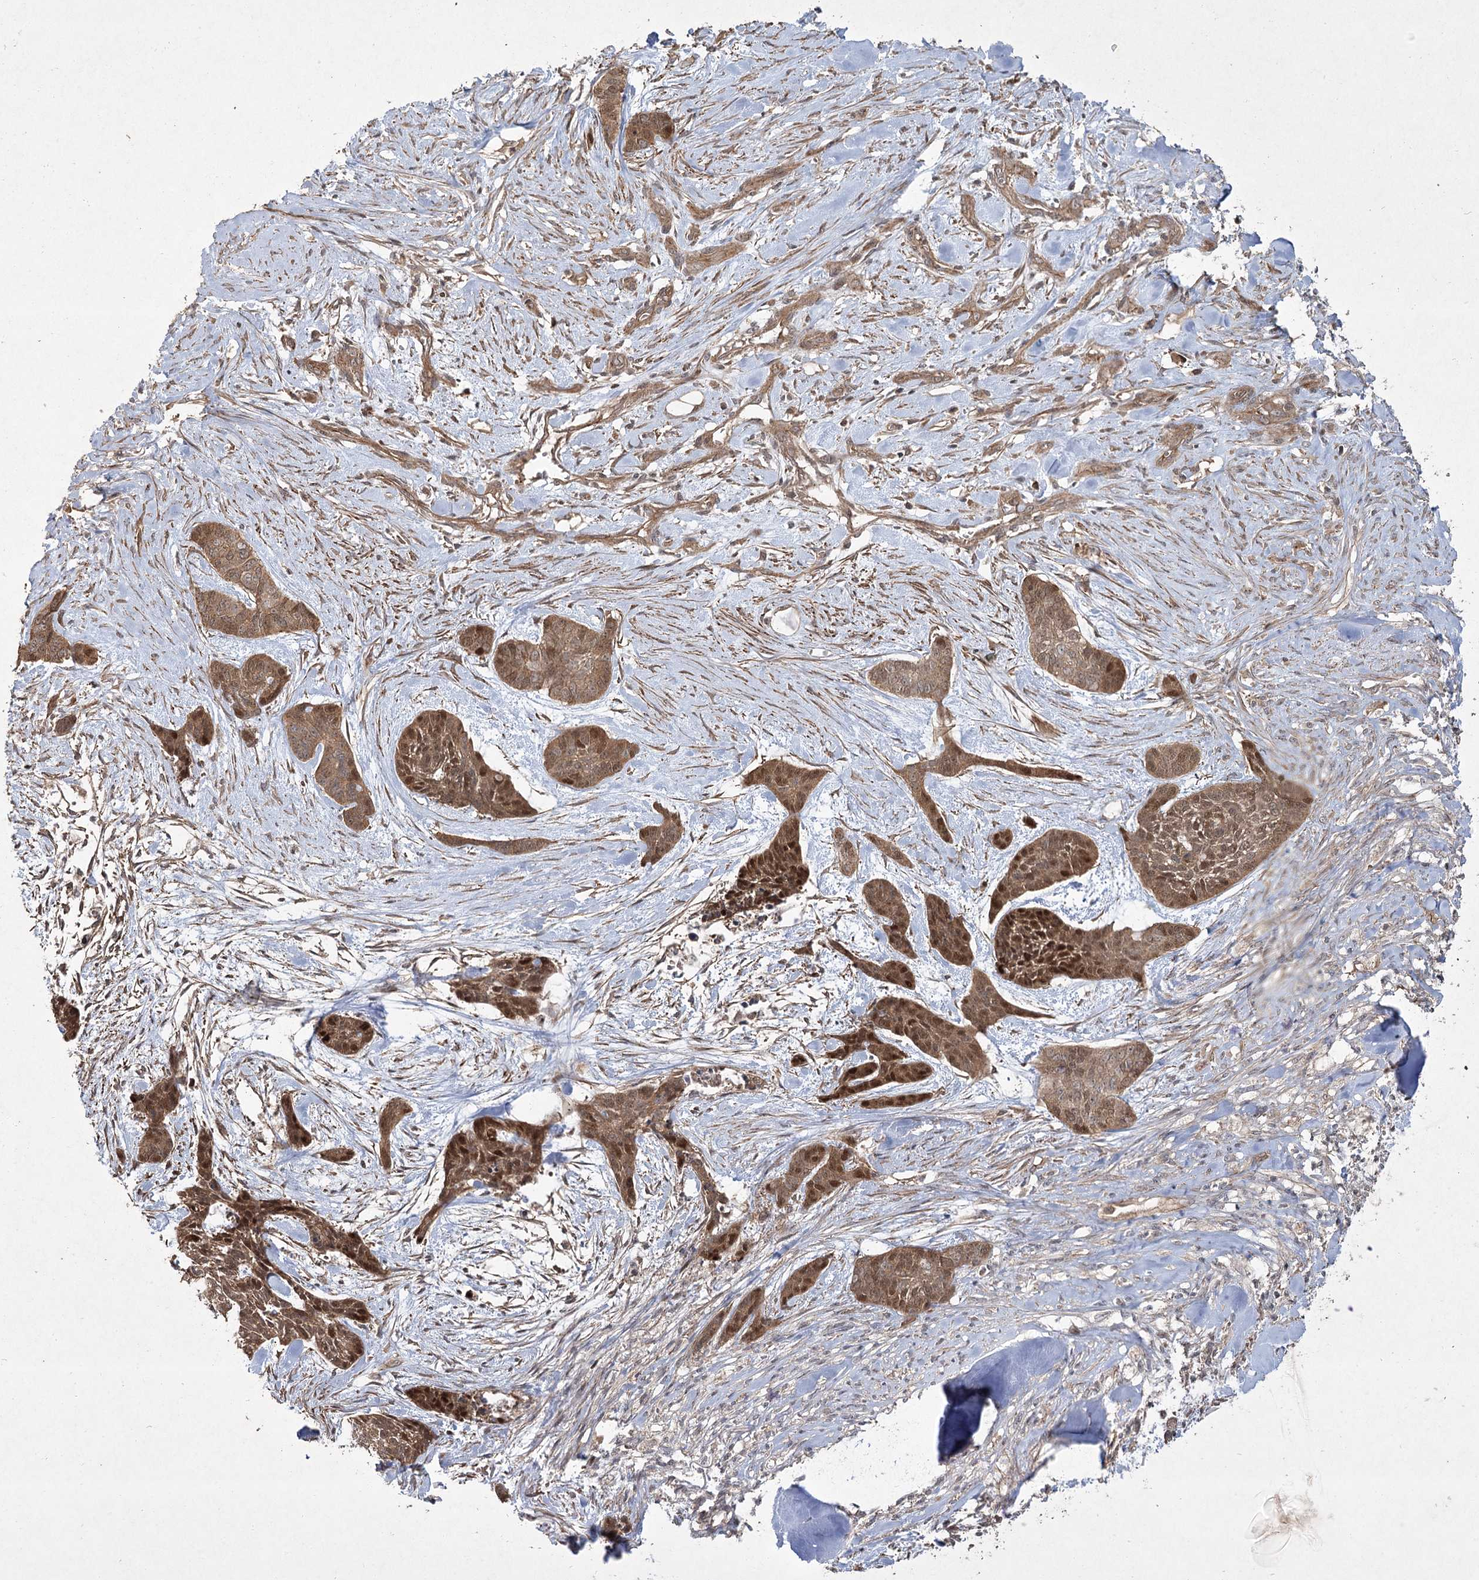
{"staining": {"intensity": "moderate", "quantity": ">75%", "location": "cytoplasmic/membranous,nuclear"}, "tissue": "skin cancer", "cell_type": "Tumor cells", "image_type": "cancer", "snomed": [{"axis": "morphology", "description": "Basal cell carcinoma"}, {"axis": "topography", "description": "Skin"}], "caption": "Protein staining of skin basal cell carcinoma tissue exhibits moderate cytoplasmic/membranous and nuclear positivity in about >75% of tumor cells.", "gene": "CPLANE1", "patient": {"sex": "female", "age": 64}}